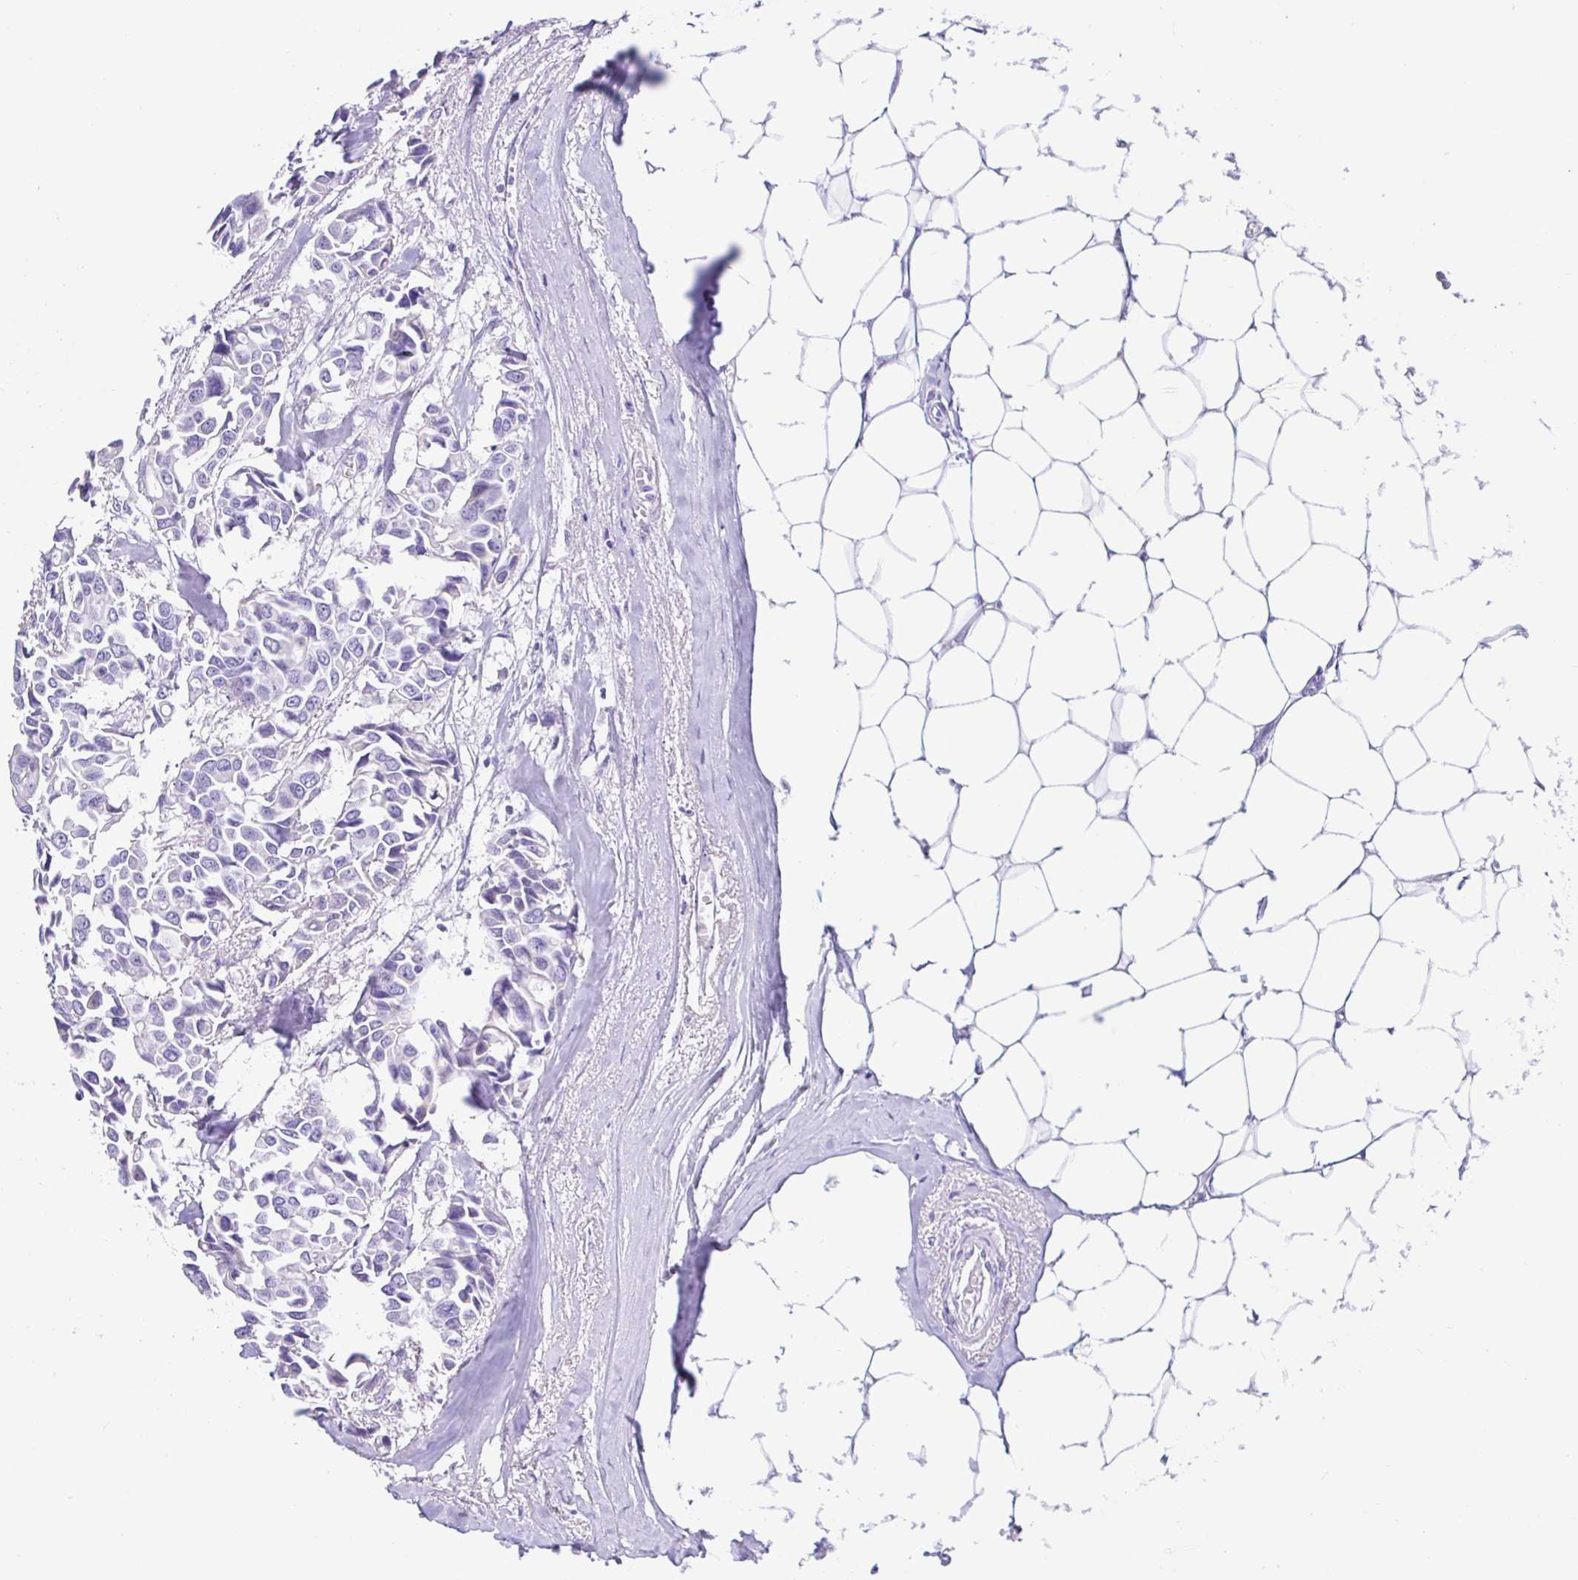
{"staining": {"intensity": "negative", "quantity": "none", "location": "none"}, "tissue": "breast cancer", "cell_type": "Tumor cells", "image_type": "cancer", "snomed": [{"axis": "morphology", "description": "Duct carcinoma"}, {"axis": "topography", "description": "Breast"}], "caption": "Immunohistochemistry image of human intraductal carcinoma (breast) stained for a protein (brown), which shows no staining in tumor cells.", "gene": "PRAMEF19", "patient": {"sex": "female", "age": 54}}